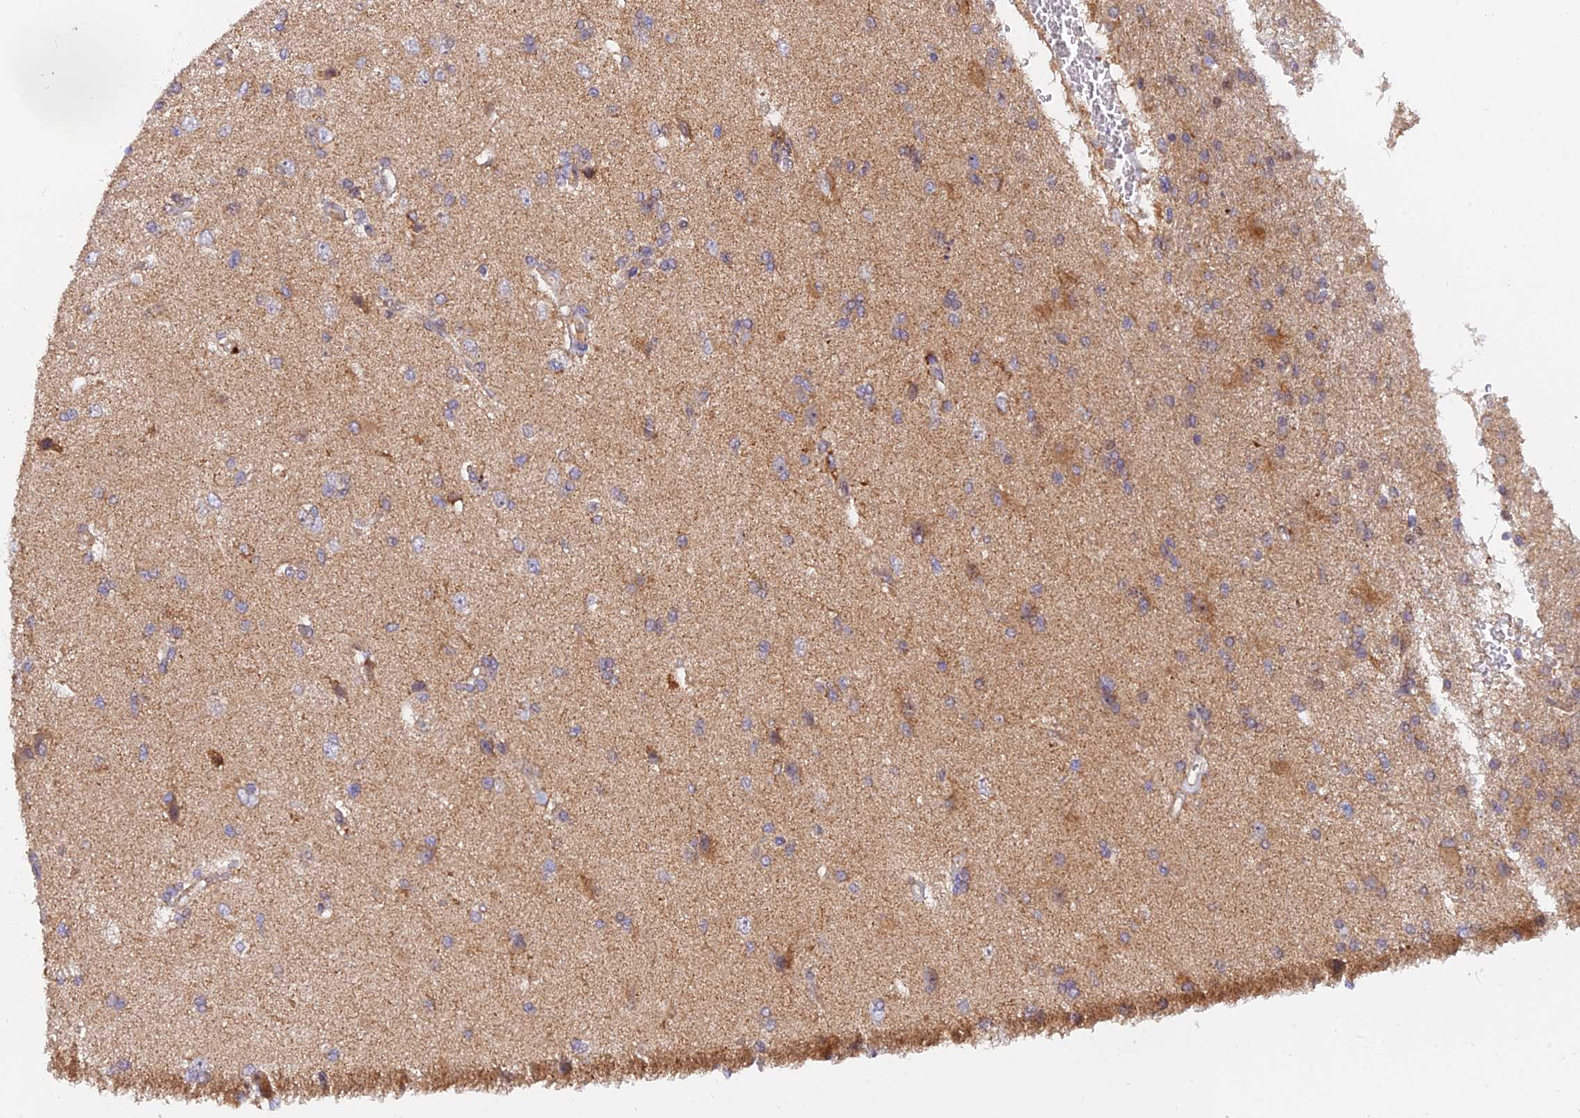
{"staining": {"intensity": "moderate", "quantity": "<25%", "location": "cytoplasmic/membranous"}, "tissue": "glioma", "cell_type": "Tumor cells", "image_type": "cancer", "snomed": [{"axis": "morphology", "description": "Glioma, malignant, High grade"}, {"axis": "topography", "description": "Brain"}], "caption": "This is a photomicrograph of immunohistochemistry staining of malignant high-grade glioma, which shows moderate expression in the cytoplasmic/membranous of tumor cells.", "gene": "PODNL1", "patient": {"sex": "male", "age": 56}}